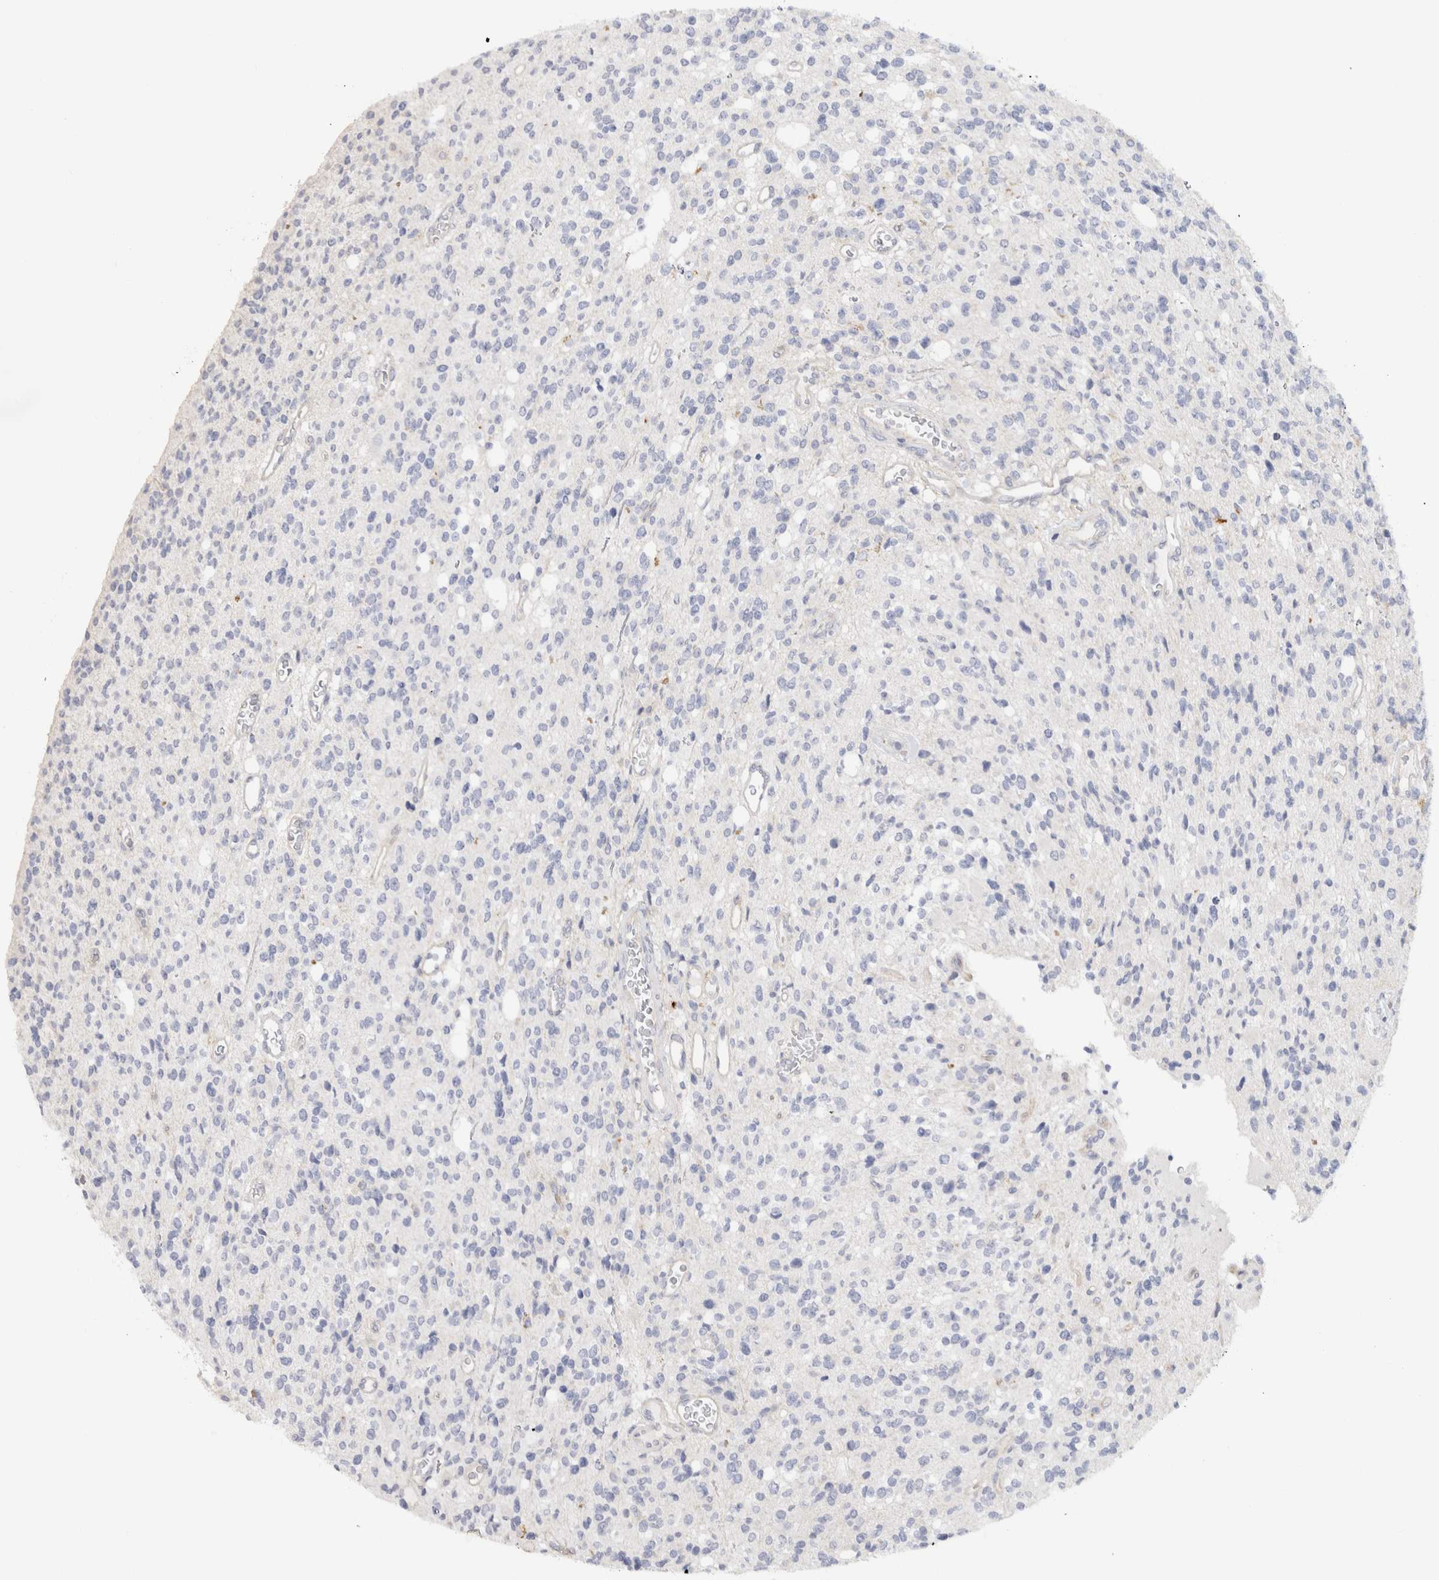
{"staining": {"intensity": "negative", "quantity": "none", "location": "none"}, "tissue": "glioma", "cell_type": "Tumor cells", "image_type": "cancer", "snomed": [{"axis": "morphology", "description": "Glioma, malignant, High grade"}, {"axis": "topography", "description": "Brain"}], "caption": "This micrograph is of malignant glioma (high-grade) stained with IHC to label a protein in brown with the nuclei are counter-stained blue. There is no positivity in tumor cells. (Brightfield microscopy of DAB (3,3'-diaminobenzidine) IHC at high magnification).", "gene": "AFP", "patient": {"sex": "male", "age": 34}}